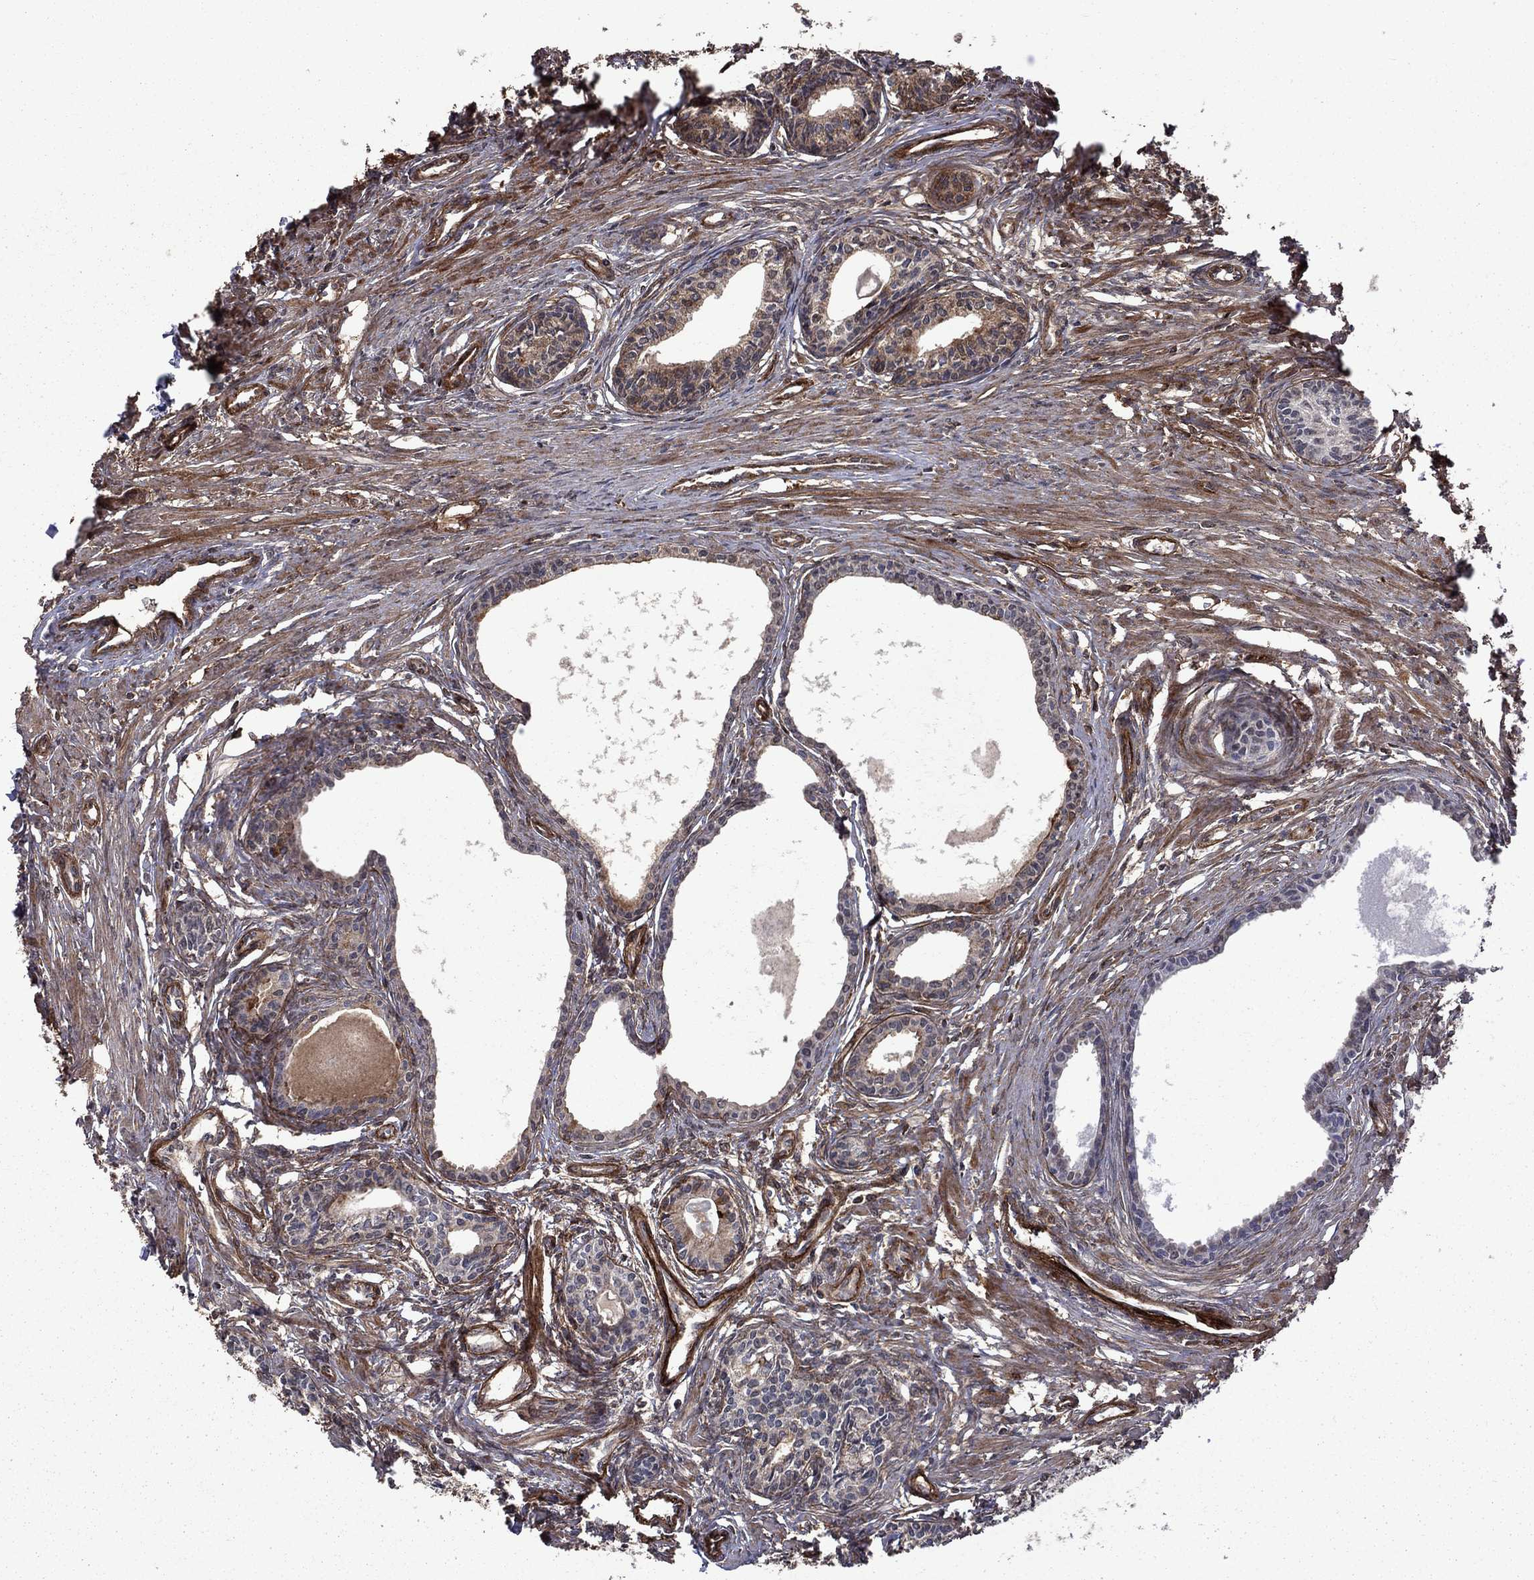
{"staining": {"intensity": "negative", "quantity": "none", "location": "none"}, "tissue": "prostate", "cell_type": "Glandular cells", "image_type": "normal", "snomed": [{"axis": "morphology", "description": "Normal tissue, NOS"}, {"axis": "topography", "description": "Prostate"}], "caption": "A high-resolution histopathology image shows immunohistochemistry (IHC) staining of unremarkable prostate, which exhibits no significant staining in glandular cells.", "gene": "COL18A1", "patient": {"sex": "male", "age": 60}}